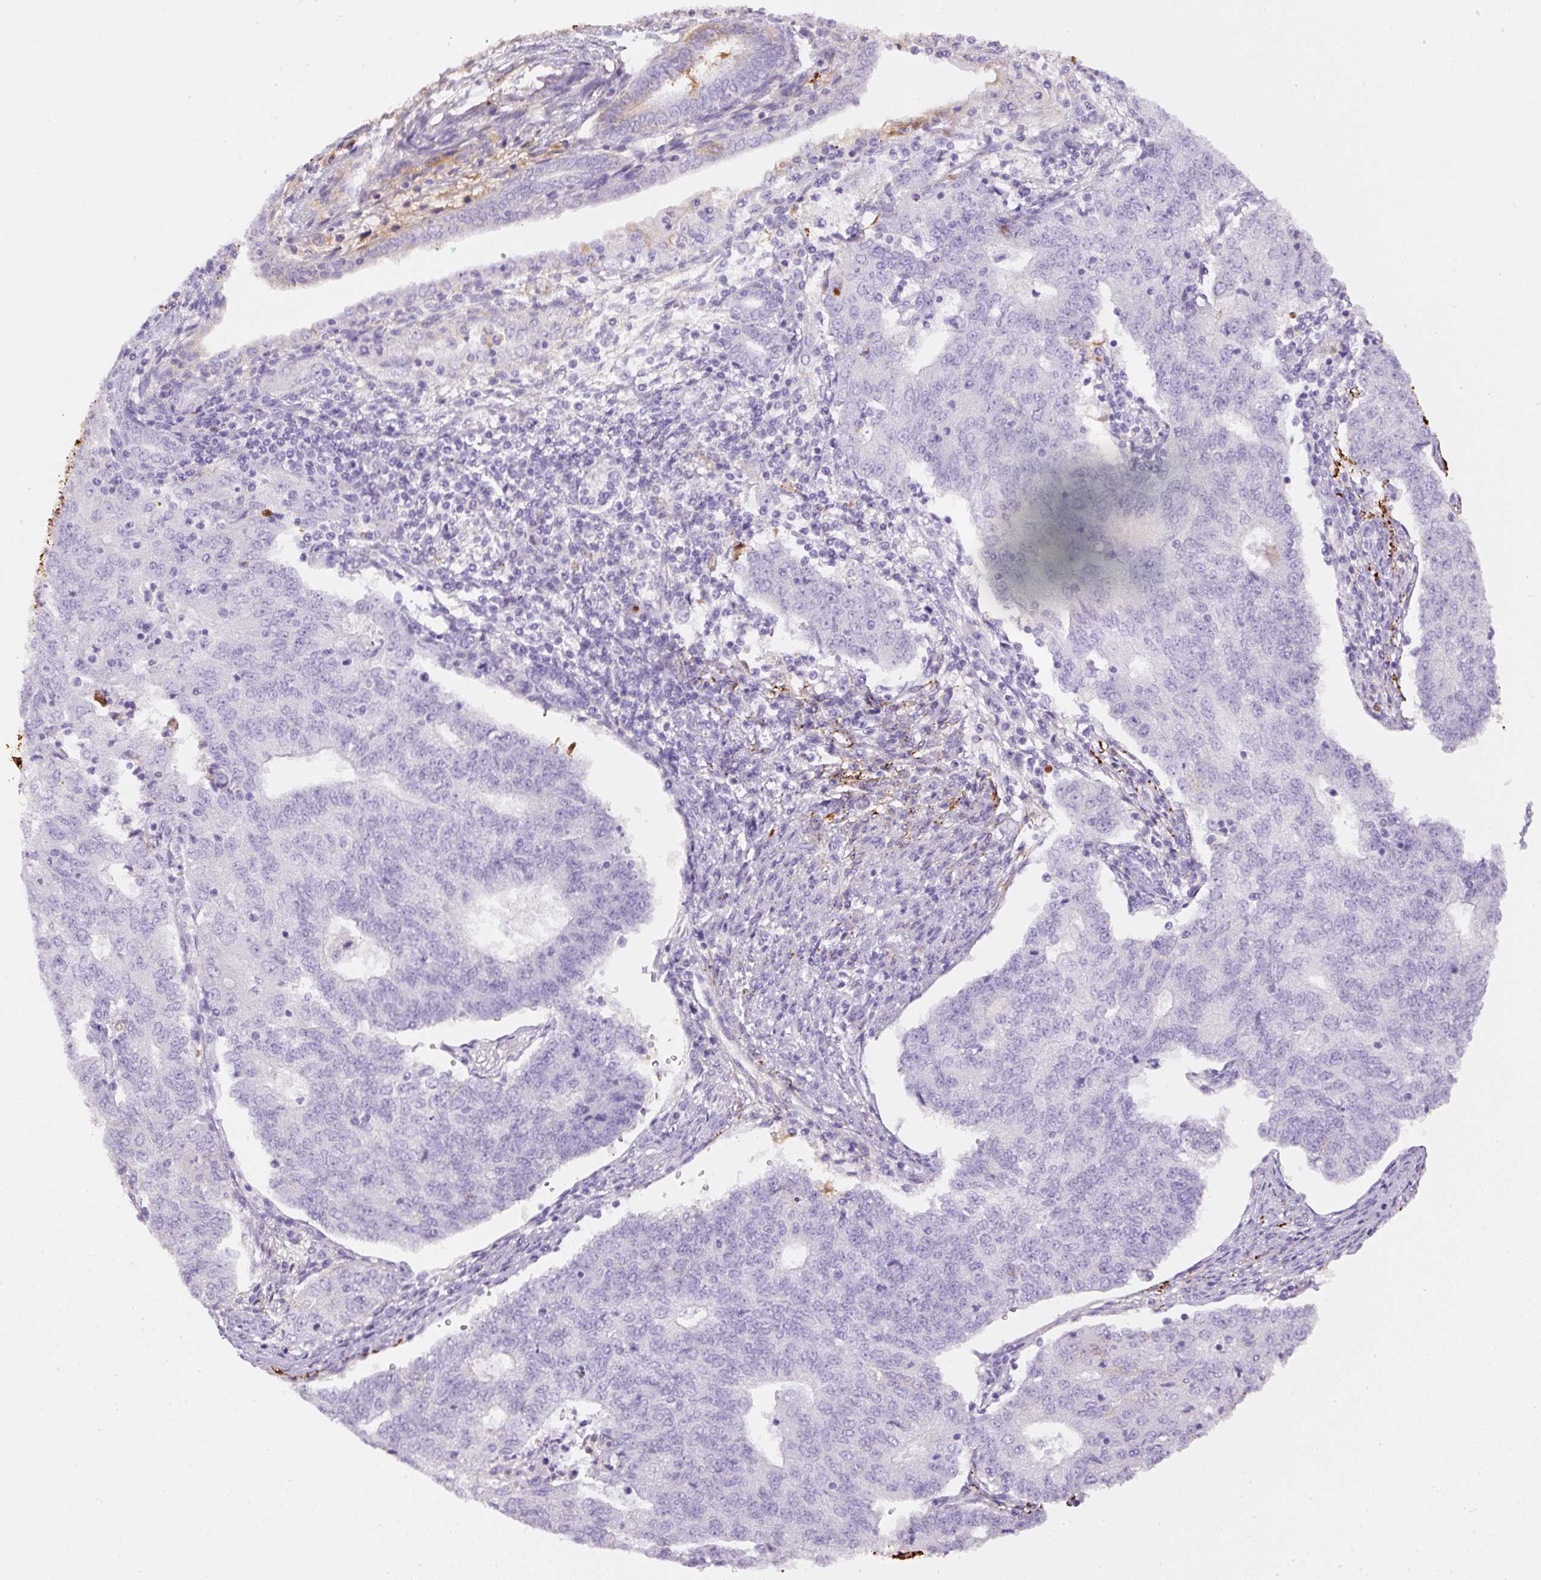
{"staining": {"intensity": "negative", "quantity": "none", "location": "none"}, "tissue": "endometrial cancer", "cell_type": "Tumor cells", "image_type": "cancer", "snomed": [{"axis": "morphology", "description": "Adenocarcinoma, NOS"}, {"axis": "topography", "description": "Endometrium"}], "caption": "There is no significant staining in tumor cells of endometrial cancer (adenocarcinoma). (DAB immunohistochemistry visualized using brightfield microscopy, high magnification).", "gene": "APCS", "patient": {"sex": "female", "age": 56}}